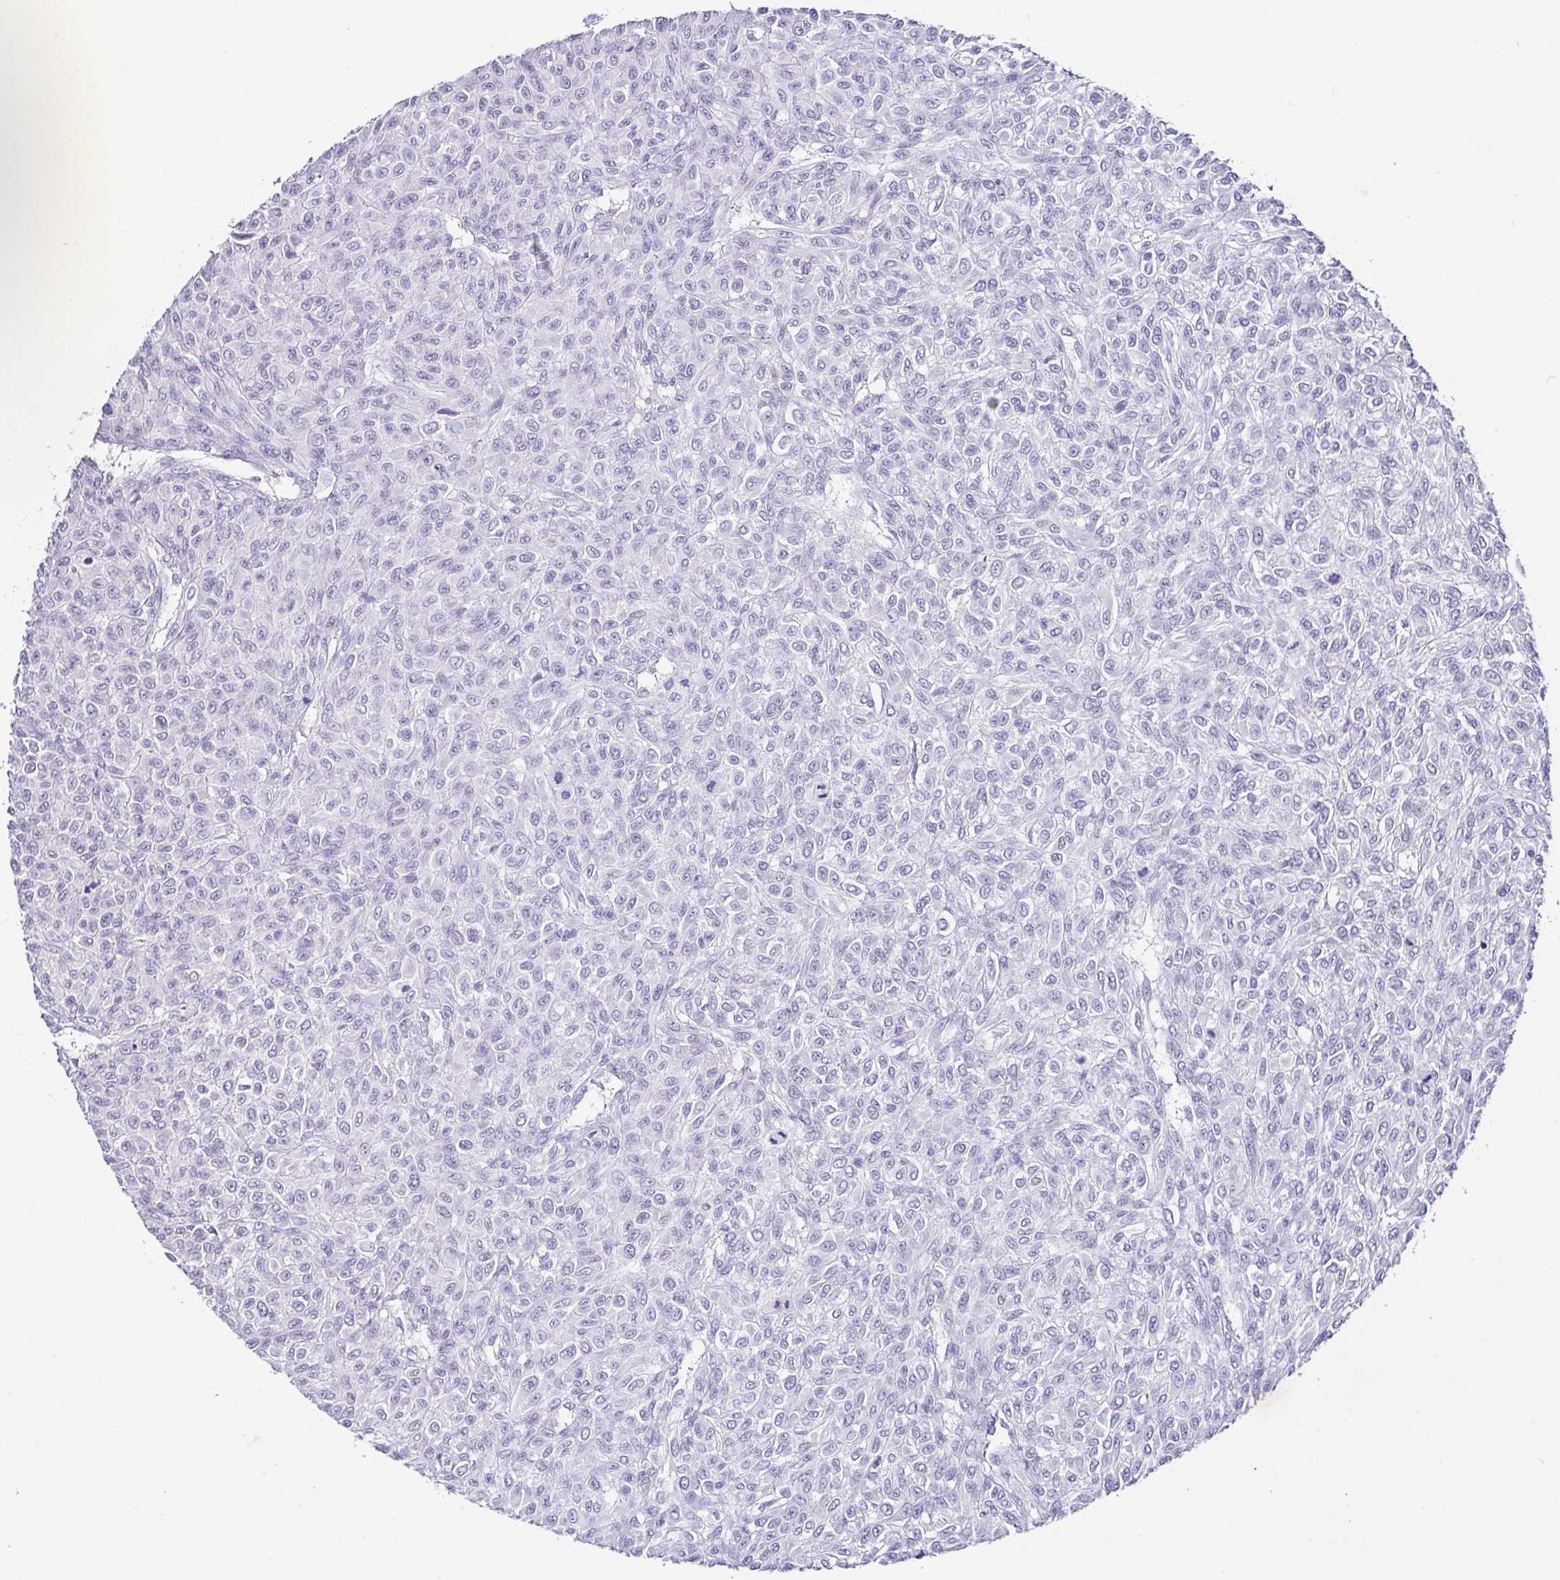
{"staining": {"intensity": "negative", "quantity": "none", "location": "none"}, "tissue": "renal cancer", "cell_type": "Tumor cells", "image_type": "cancer", "snomed": [{"axis": "morphology", "description": "Adenocarcinoma, NOS"}, {"axis": "topography", "description": "Kidney"}], "caption": "An immunohistochemistry histopathology image of renal cancer (adenocarcinoma) is shown. There is no staining in tumor cells of renal cancer (adenocarcinoma).", "gene": "TP73", "patient": {"sex": "male", "age": 58}}